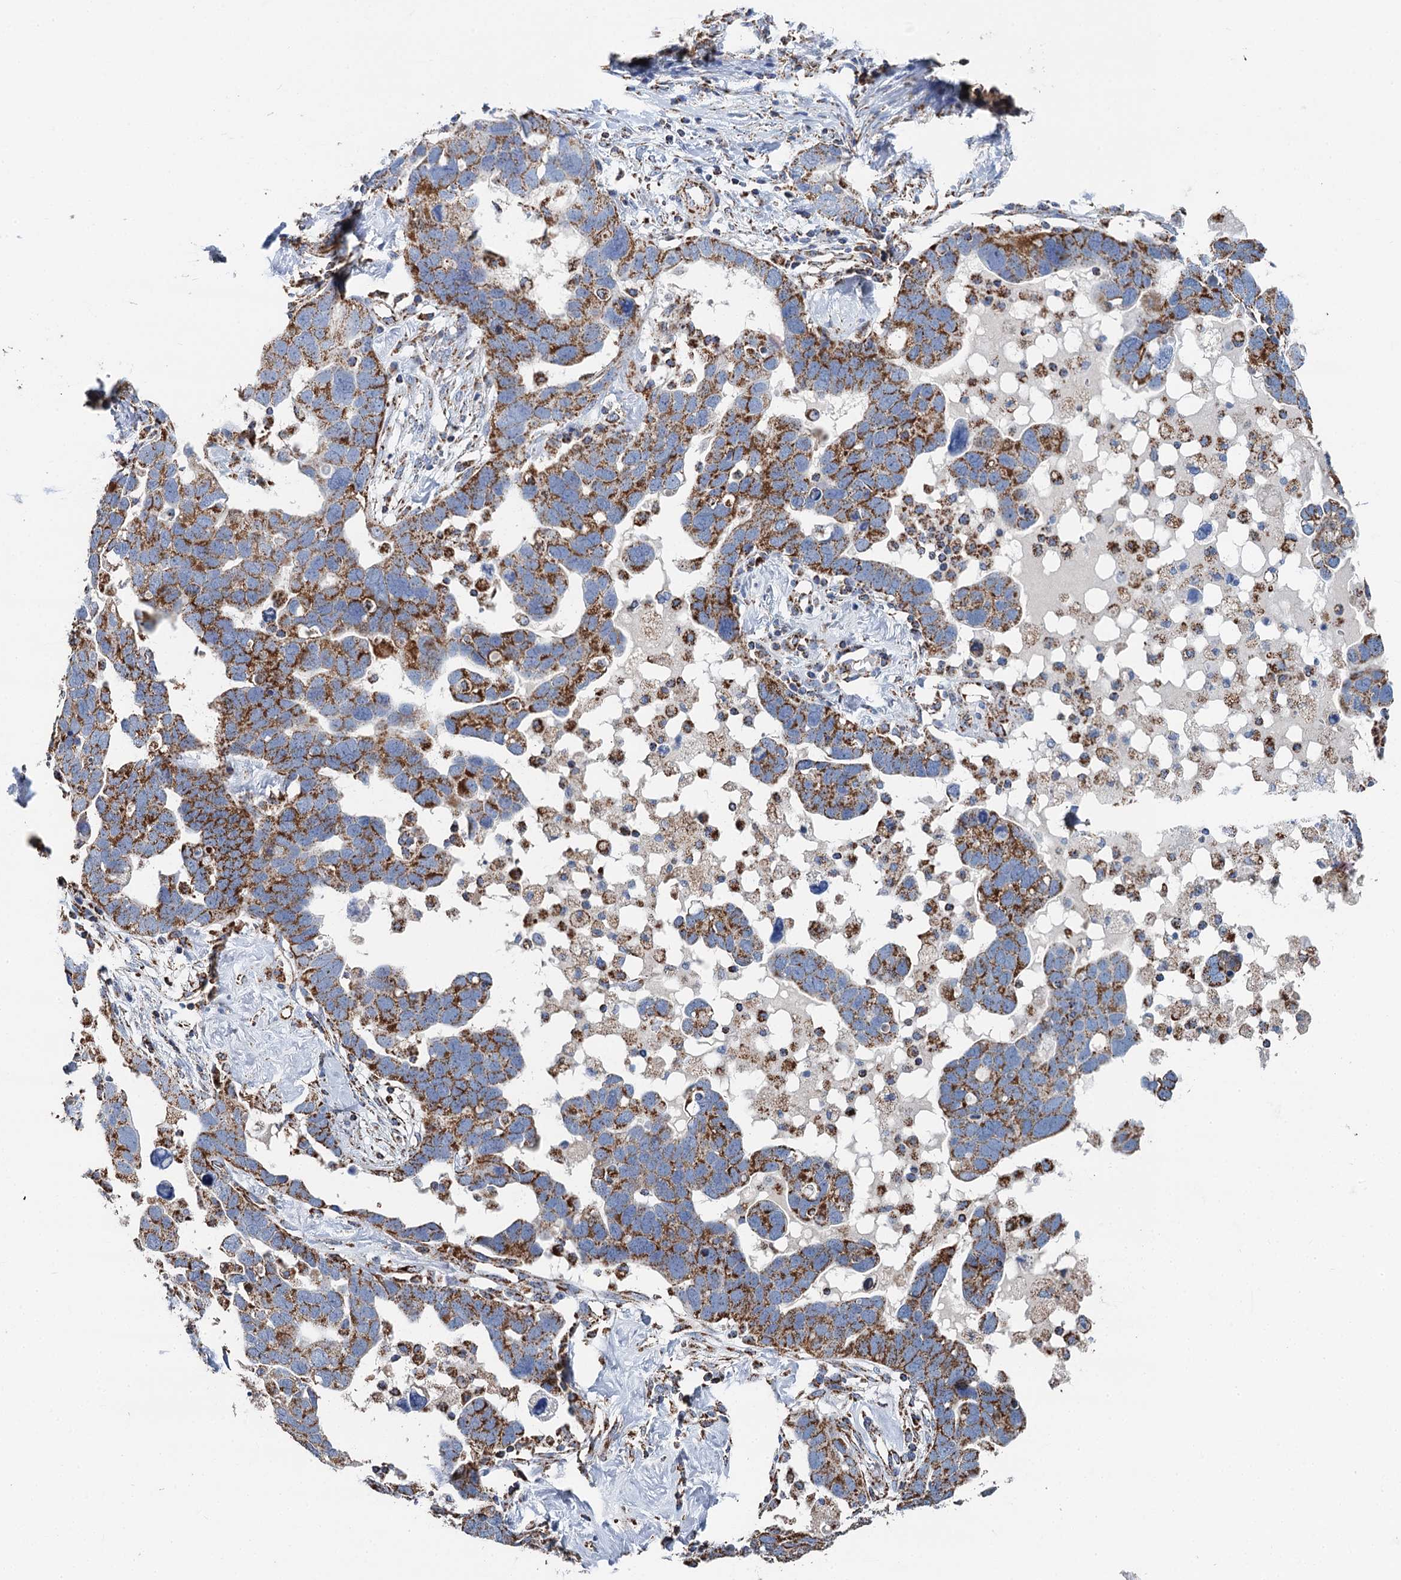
{"staining": {"intensity": "moderate", "quantity": ">75%", "location": "cytoplasmic/membranous"}, "tissue": "ovarian cancer", "cell_type": "Tumor cells", "image_type": "cancer", "snomed": [{"axis": "morphology", "description": "Cystadenocarcinoma, serous, NOS"}, {"axis": "topography", "description": "Ovary"}], "caption": "This is an image of immunohistochemistry staining of serous cystadenocarcinoma (ovarian), which shows moderate positivity in the cytoplasmic/membranous of tumor cells.", "gene": "IVD", "patient": {"sex": "female", "age": 54}}